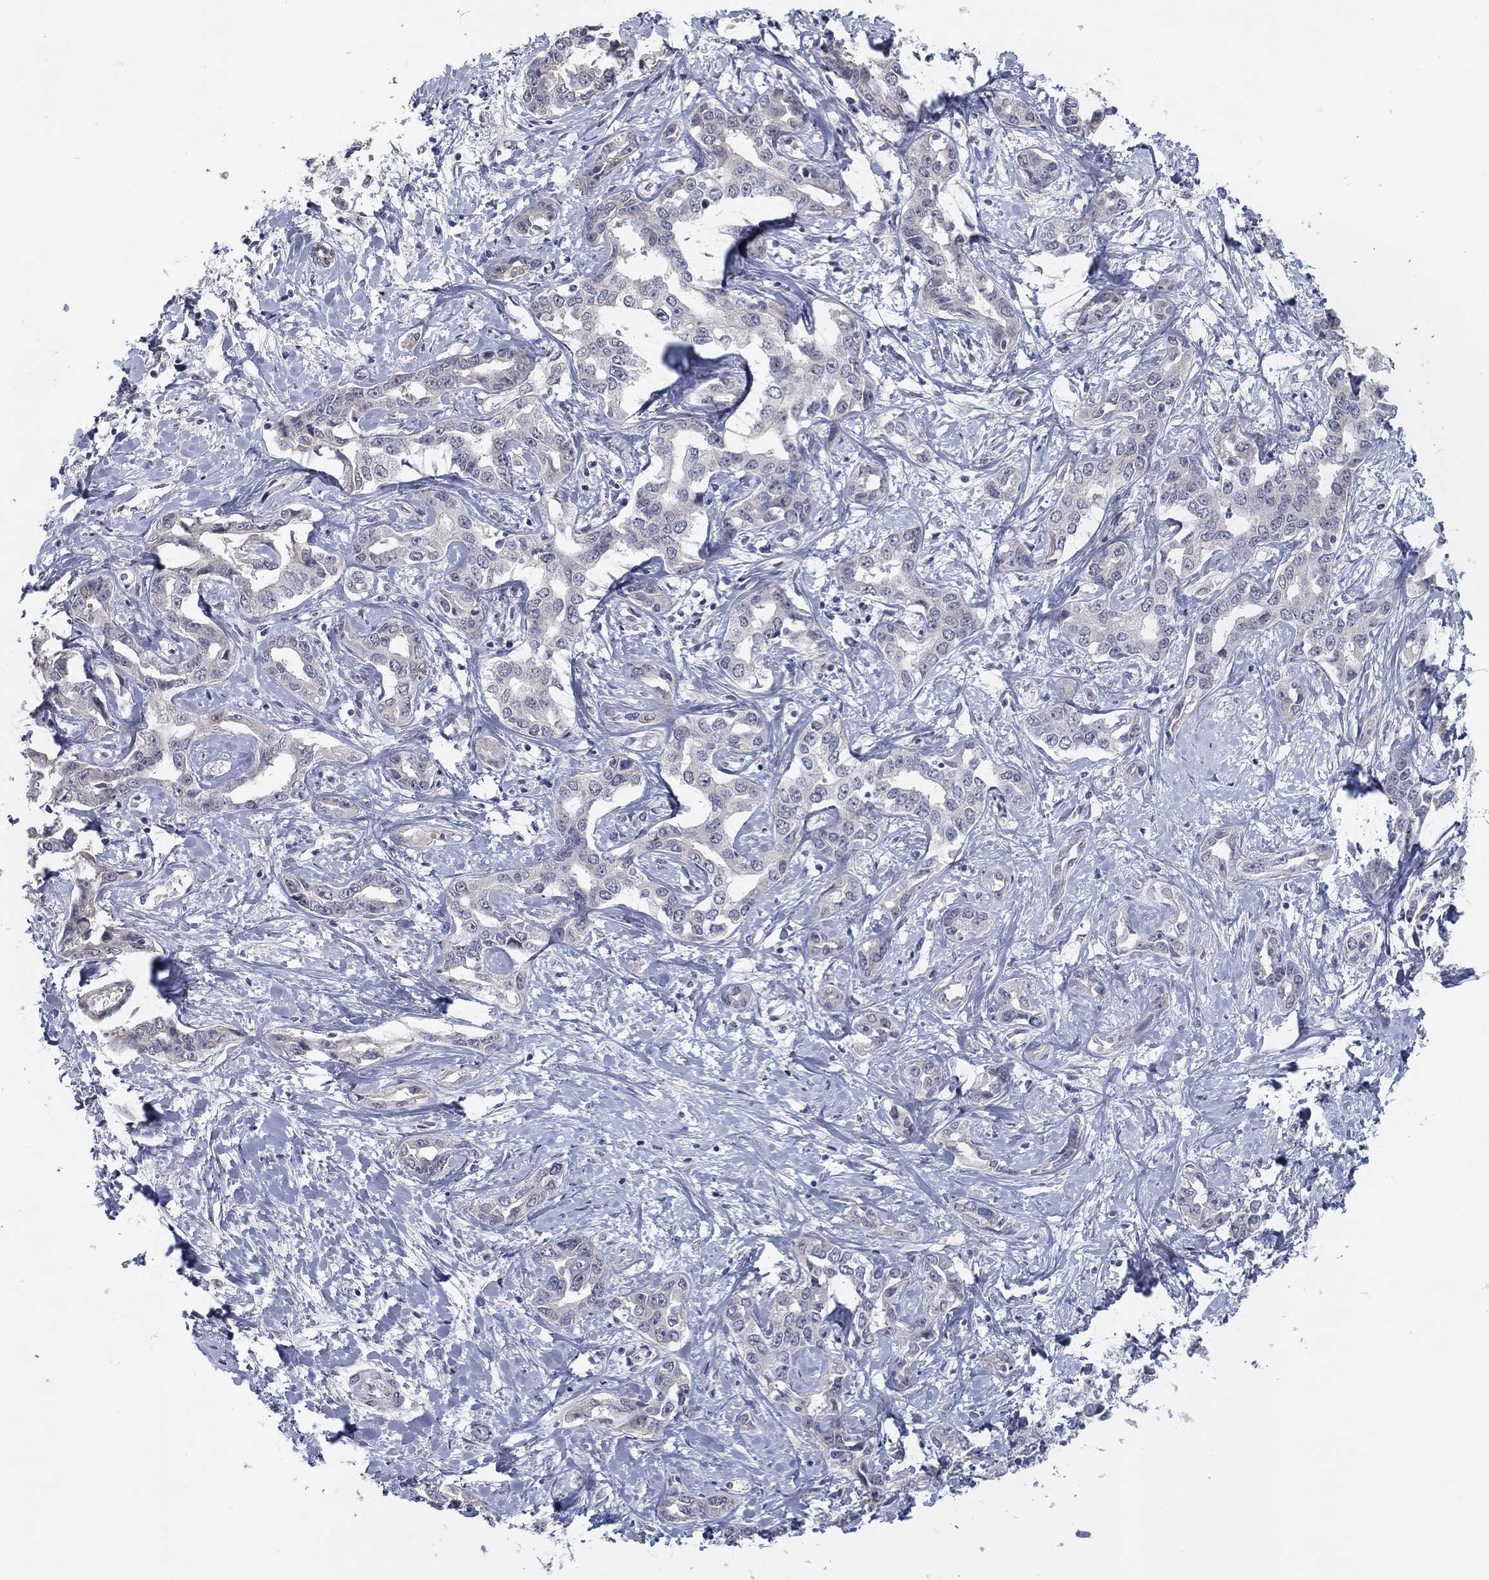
{"staining": {"intensity": "weak", "quantity": "<25%", "location": "cytoplasmic/membranous"}, "tissue": "liver cancer", "cell_type": "Tumor cells", "image_type": "cancer", "snomed": [{"axis": "morphology", "description": "Cholangiocarcinoma"}, {"axis": "topography", "description": "Liver"}], "caption": "A histopathology image of liver cancer stained for a protein shows no brown staining in tumor cells.", "gene": "SLC22A2", "patient": {"sex": "male", "age": 59}}